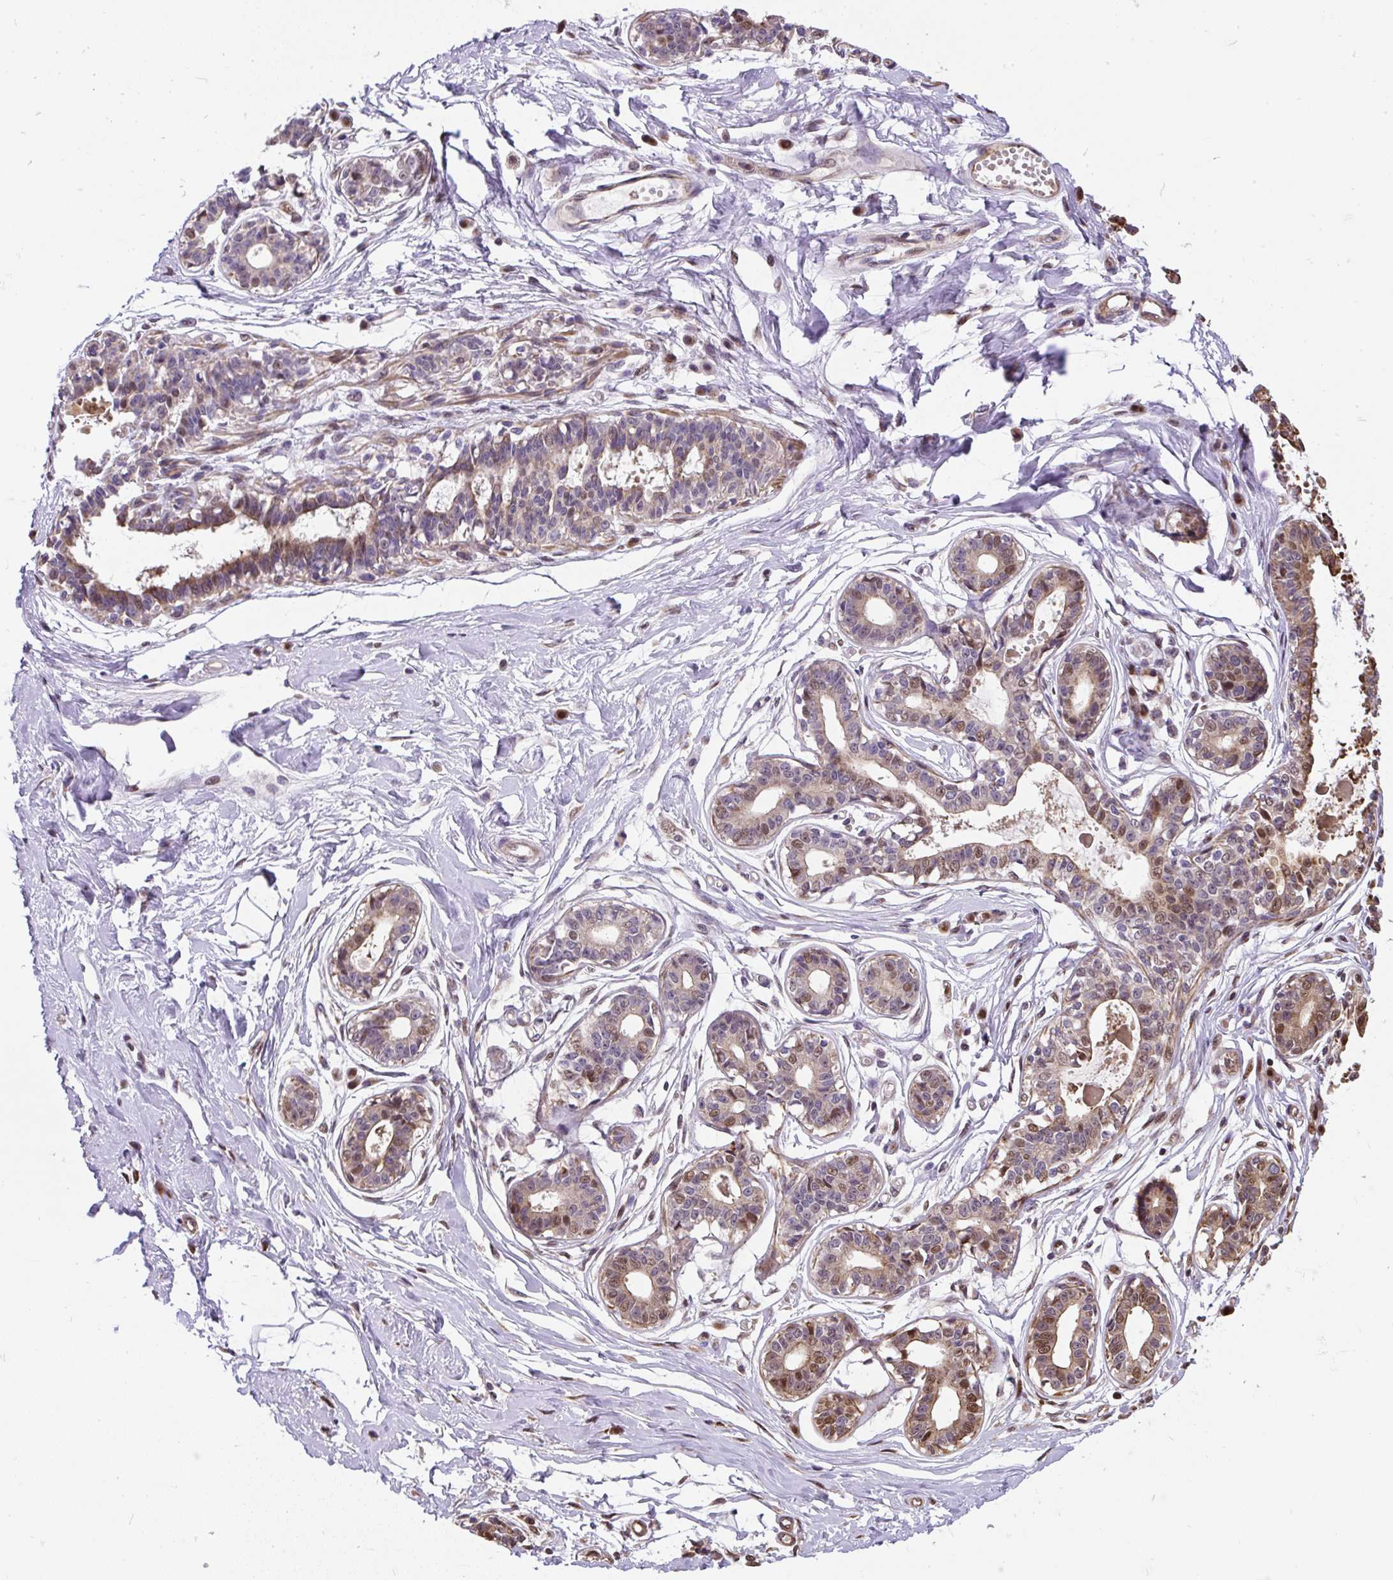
{"staining": {"intensity": "negative", "quantity": "none", "location": "none"}, "tissue": "breast", "cell_type": "Adipocytes", "image_type": "normal", "snomed": [{"axis": "morphology", "description": "Normal tissue, NOS"}, {"axis": "topography", "description": "Breast"}], "caption": "Adipocytes show no significant protein positivity in normal breast. Nuclei are stained in blue.", "gene": "PUS7L", "patient": {"sex": "female", "age": 45}}